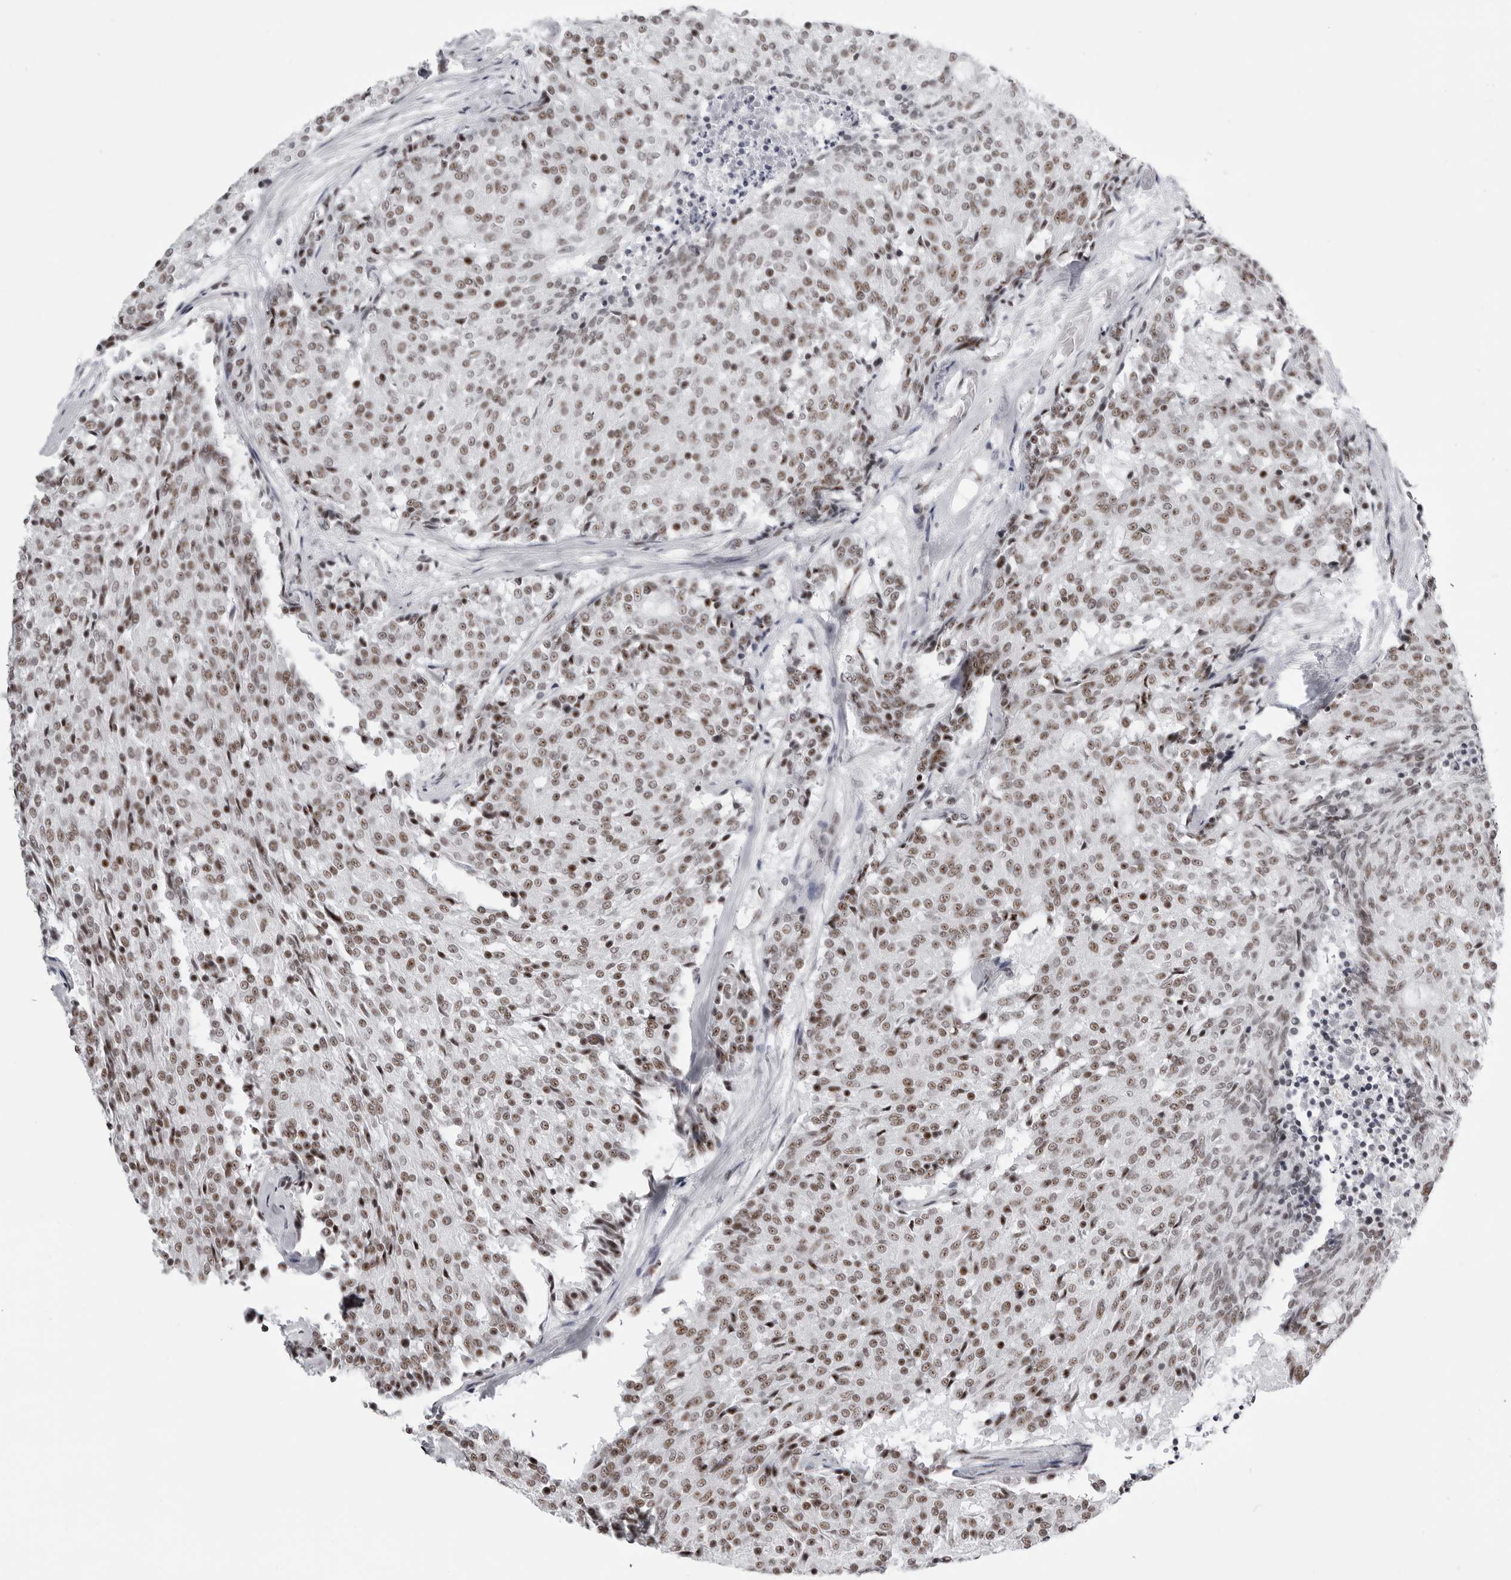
{"staining": {"intensity": "moderate", "quantity": ">75%", "location": "nuclear"}, "tissue": "carcinoid", "cell_type": "Tumor cells", "image_type": "cancer", "snomed": [{"axis": "morphology", "description": "Carcinoid, malignant, NOS"}, {"axis": "topography", "description": "Pancreas"}], "caption": "This photomicrograph displays carcinoid stained with immunohistochemistry to label a protein in brown. The nuclear of tumor cells show moderate positivity for the protein. Nuclei are counter-stained blue.", "gene": "WRAP53", "patient": {"sex": "female", "age": 54}}